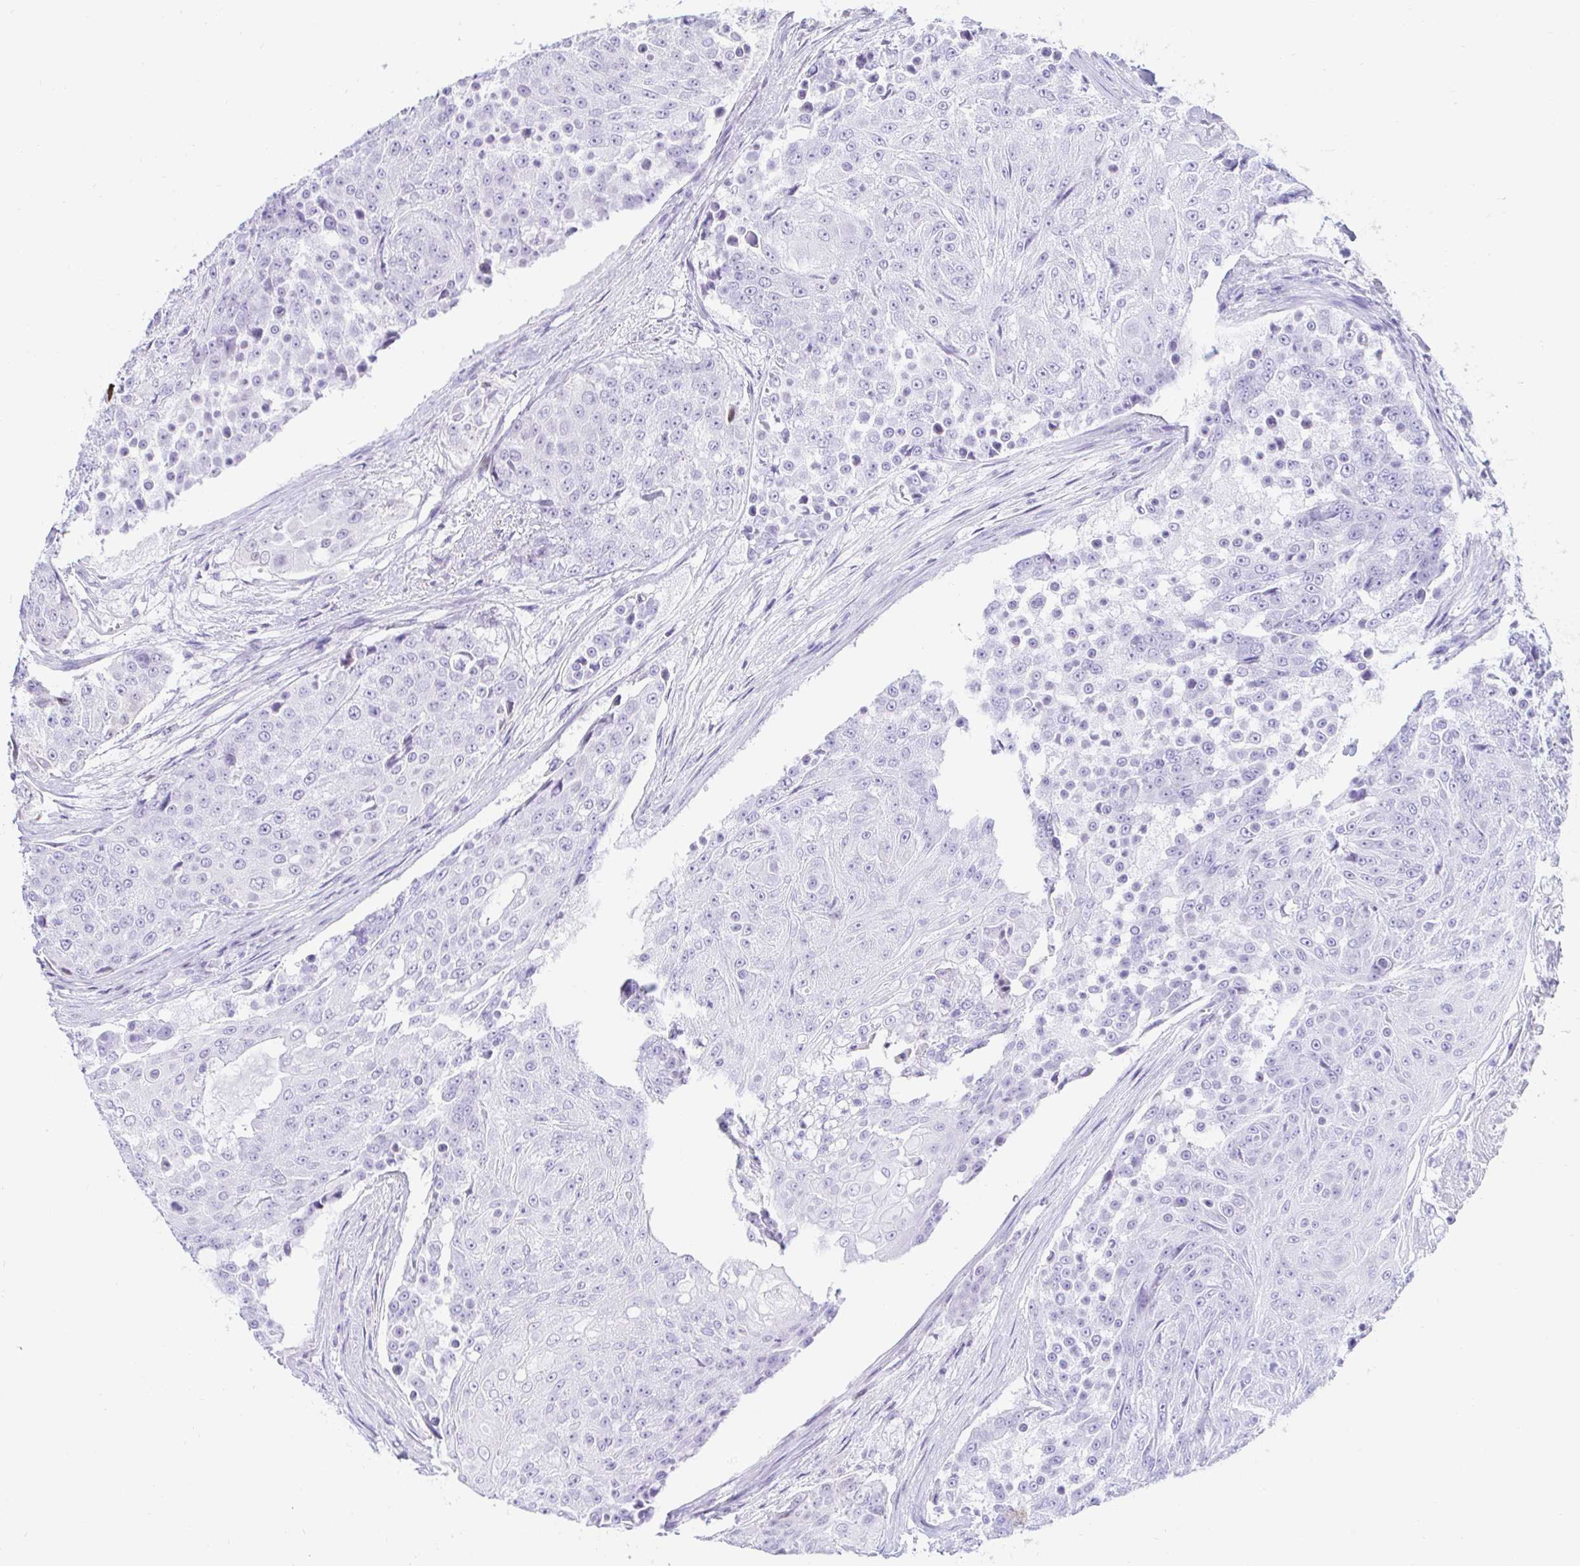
{"staining": {"intensity": "negative", "quantity": "none", "location": "none"}, "tissue": "urothelial cancer", "cell_type": "Tumor cells", "image_type": "cancer", "snomed": [{"axis": "morphology", "description": "Urothelial carcinoma, High grade"}, {"axis": "topography", "description": "Urinary bladder"}], "caption": "This image is of urothelial carcinoma (high-grade) stained with IHC to label a protein in brown with the nuclei are counter-stained blue. There is no staining in tumor cells. (Brightfield microscopy of DAB immunohistochemistry (IHC) at high magnification).", "gene": "CAPSL", "patient": {"sex": "female", "age": 63}}